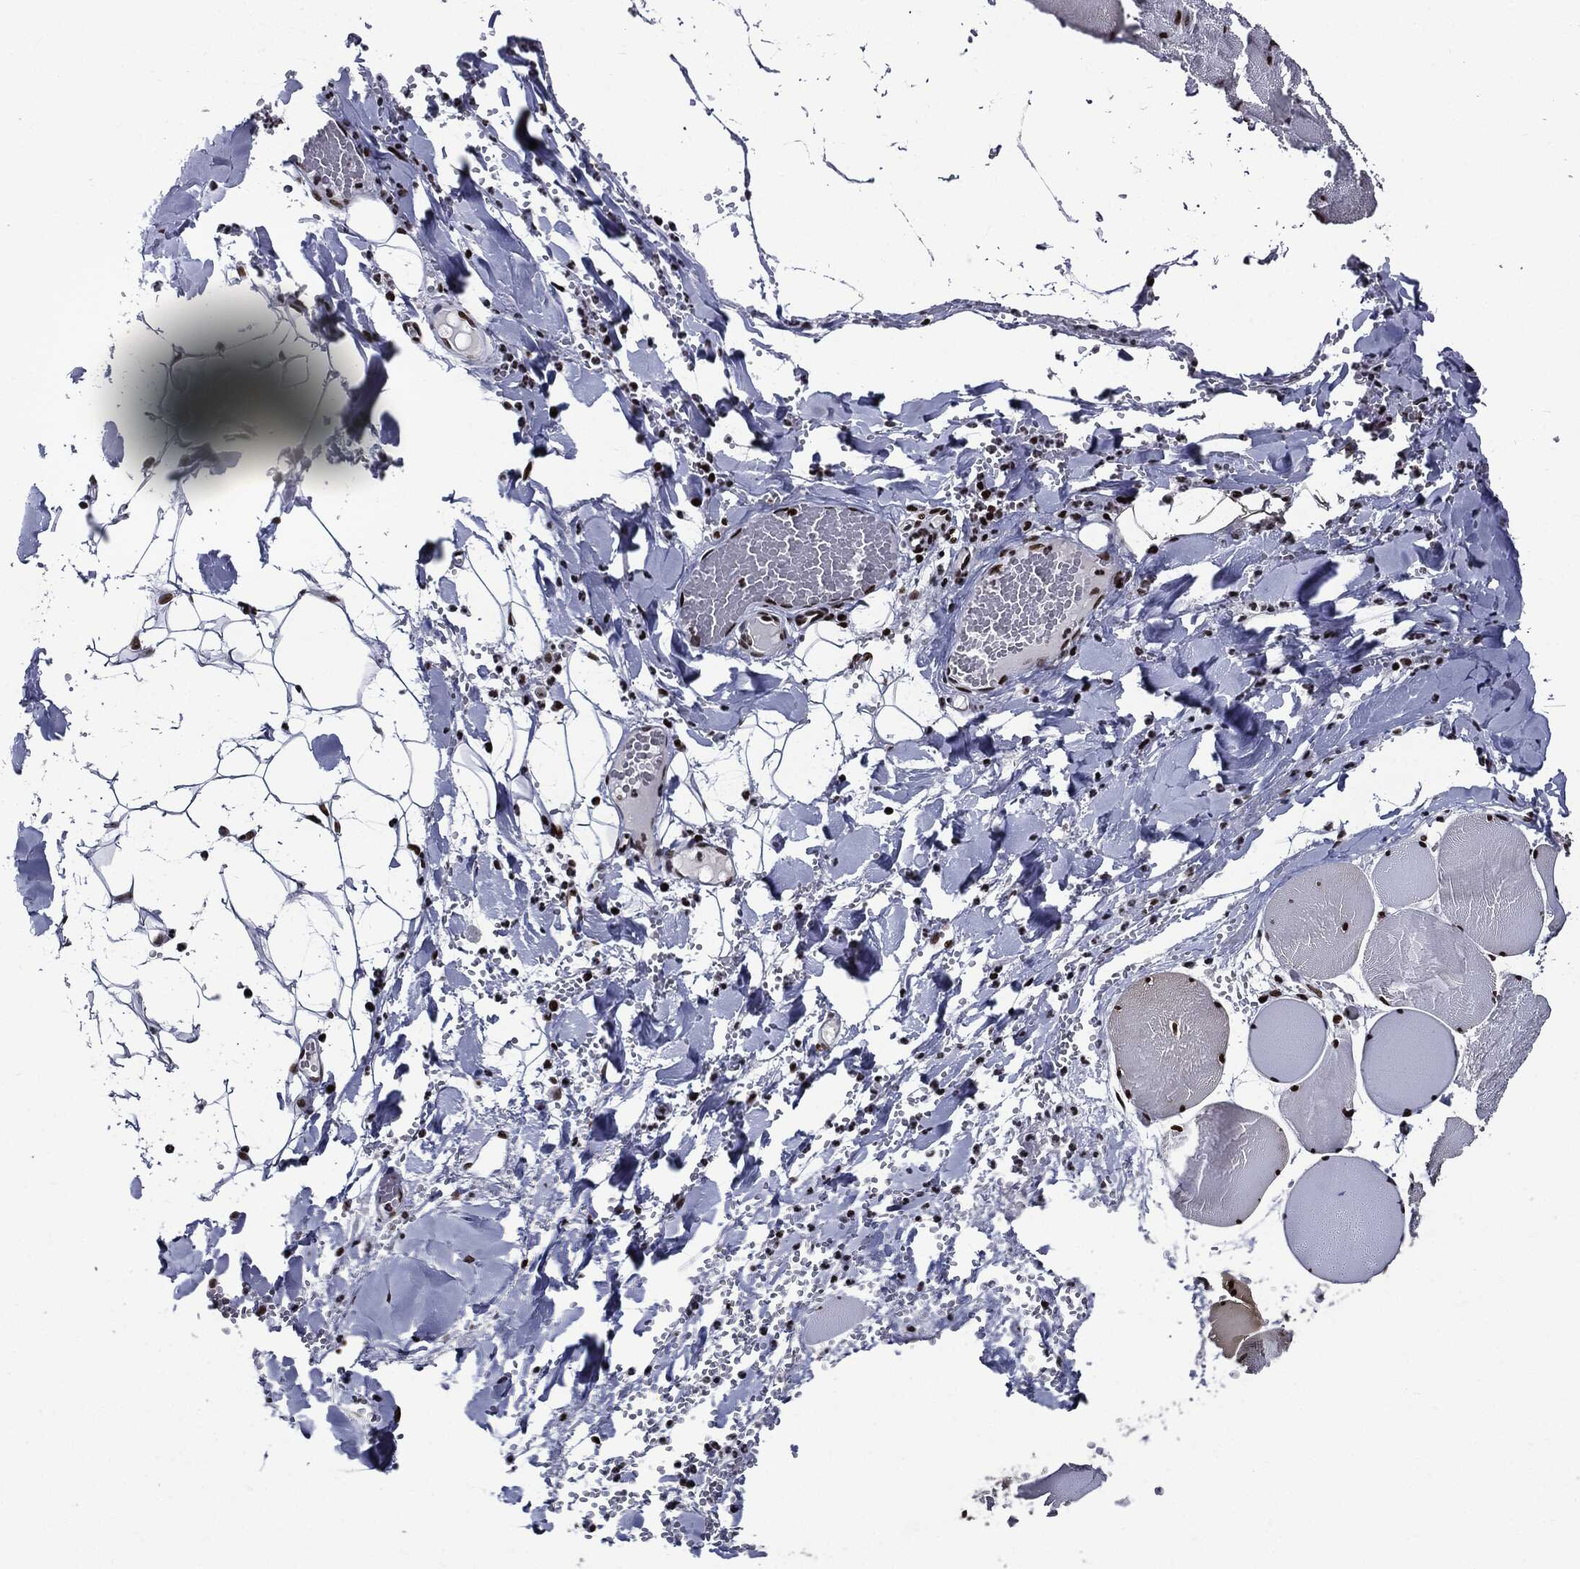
{"staining": {"intensity": "strong", "quantity": ">75%", "location": "nuclear"}, "tissue": "skeletal muscle", "cell_type": "Myocytes", "image_type": "normal", "snomed": [{"axis": "morphology", "description": "Normal tissue, NOS"}, {"axis": "morphology", "description": "Malignant melanoma, Metastatic site"}, {"axis": "topography", "description": "Skeletal muscle"}], "caption": "Skeletal muscle stained for a protein (brown) demonstrates strong nuclear positive expression in approximately >75% of myocytes.", "gene": "ZFP91", "patient": {"sex": "male", "age": 50}}